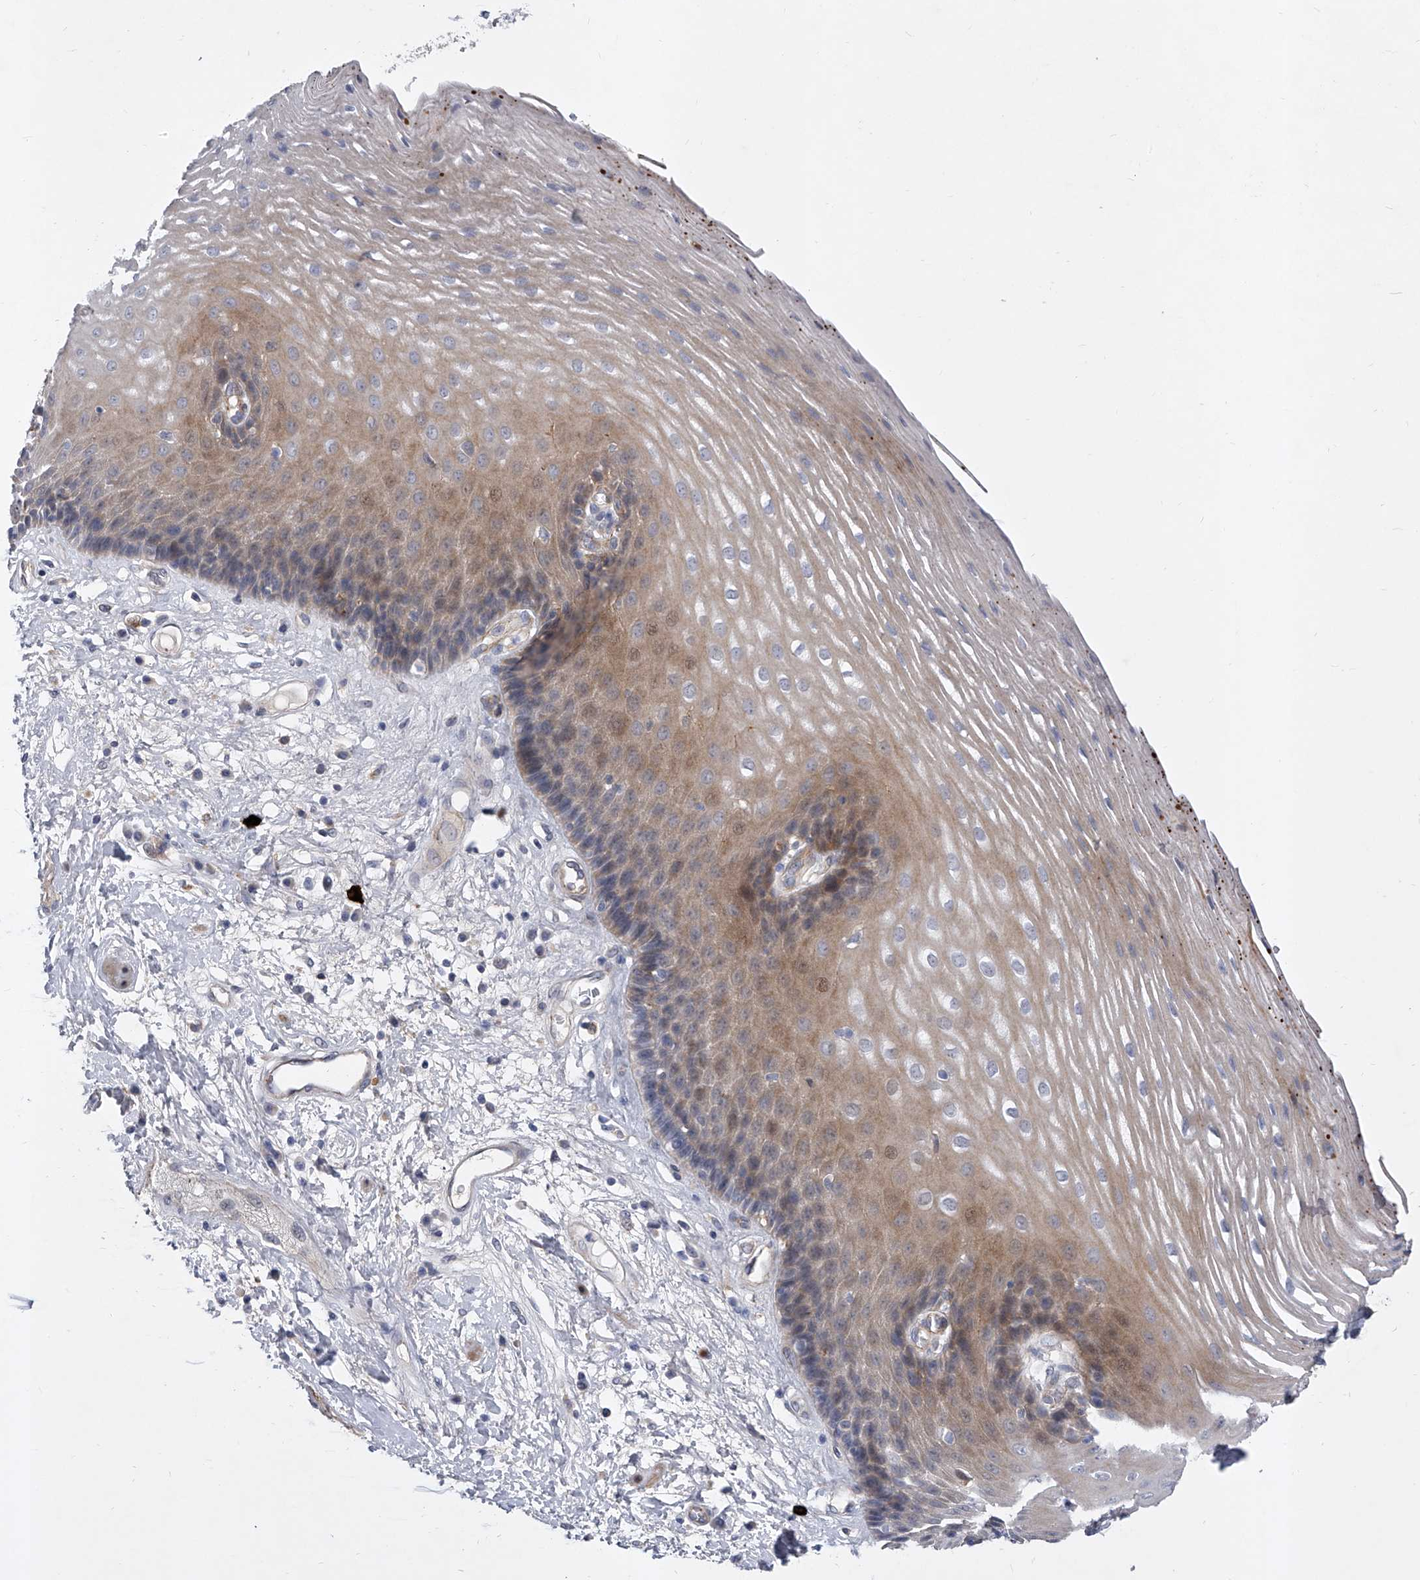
{"staining": {"intensity": "weak", "quantity": "25%-75%", "location": "cytoplasmic/membranous,nuclear"}, "tissue": "esophagus", "cell_type": "Squamous epithelial cells", "image_type": "normal", "snomed": [{"axis": "morphology", "description": "Normal tissue, NOS"}, {"axis": "morphology", "description": "Adenocarcinoma, NOS"}, {"axis": "topography", "description": "Esophagus"}], "caption": "Human esophagus stained with a brown dye displays weak cytoplasmic/membranous,nuclear positive positivity in approximately 25%-75% of squamous epithelial cells.", "gene": "ENSG00000250424", "patient": {"sex": "male", "age": 62}}